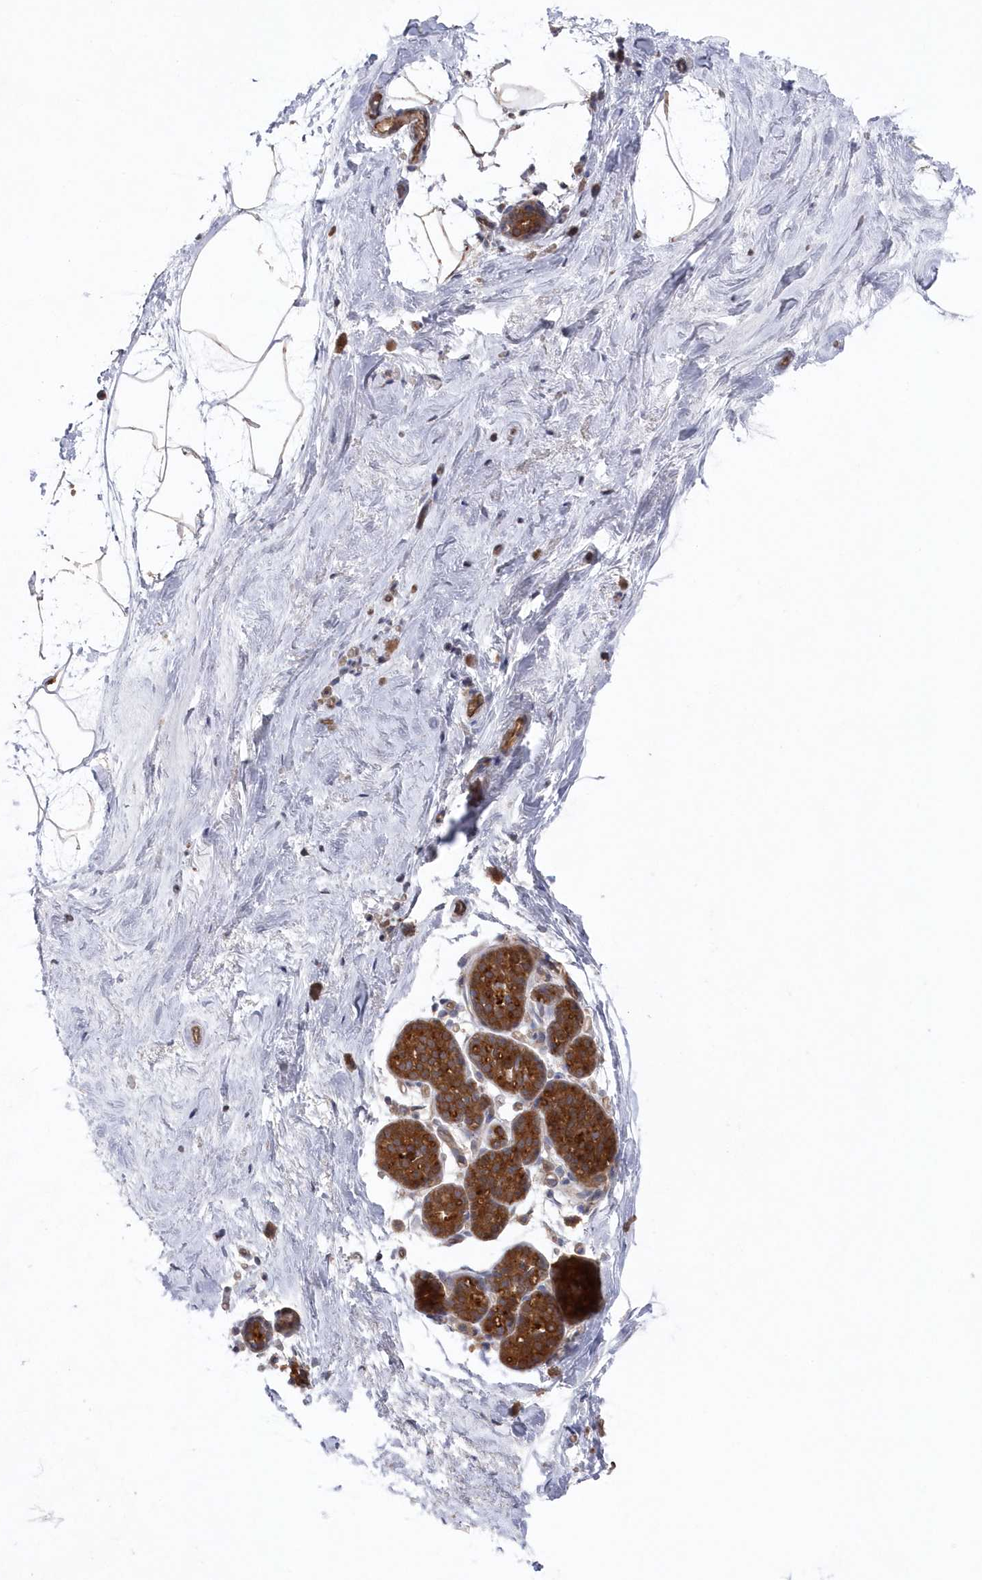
{"staining": {"intensity": "weak", "quantity": "25%-75%", "location": "cytoplasmic/membranous"}, "tissue": "breast", "cell_type": "Adipocytes", "image_type": "normal", "snomed": [{"axis": "morphology", "description": "Normal tissue, NOS"}, {"axis": "topography", "description": "Breast"}], "caption": "The immunohistochemical stain labels weak cytoplasmic/membranous staining in adipocytes of unremarkable breast.", "gene": "ASNSD1", "patient": {"sex": "female", "age": 62}}